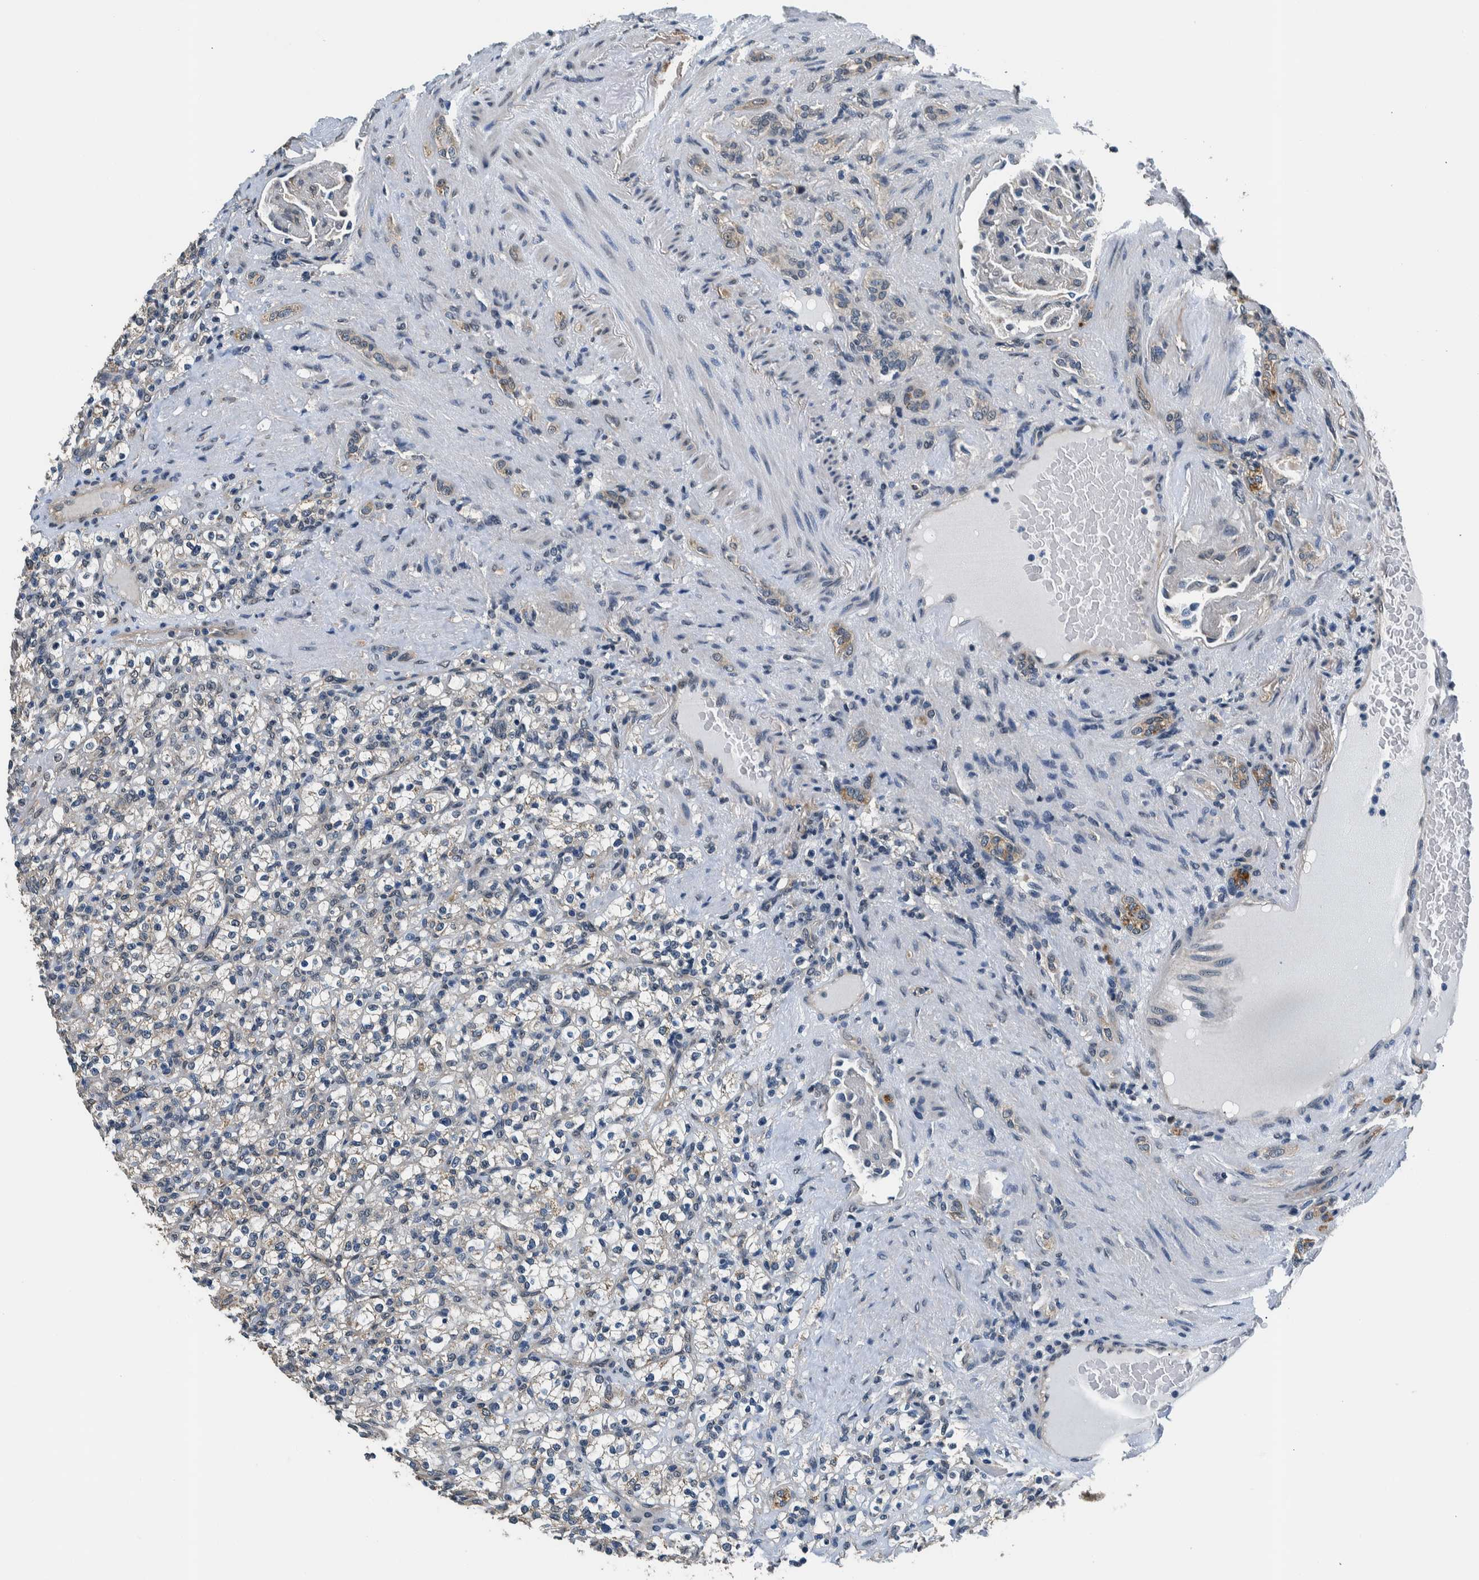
{"staining": {"intensity": "negative", "quantity": "none", "location": "none"}, "tissue": "renal cancer", "cell_type": "Tumor cells", "image_type": "cancer", "snomed": [{"axis": "morphology", "description": "Normal tissue, NOS"}, {"axis": "morphology", "description": "Adenocarcinoma, NOS"}, {"axis": "topography", "description": "Kidney"}], "caption": "Histopathology image shows no significant protein expression in tumor cells of renal cancer (adenocarcinoma). The staining was performed using DAB to visualize the protein expression in brown, while the nuclei were stained in blue with hematoxylin (Magnification: 20x).", "gene": "NIBAN2", "patient": {"sex": "female", "age": 72}}